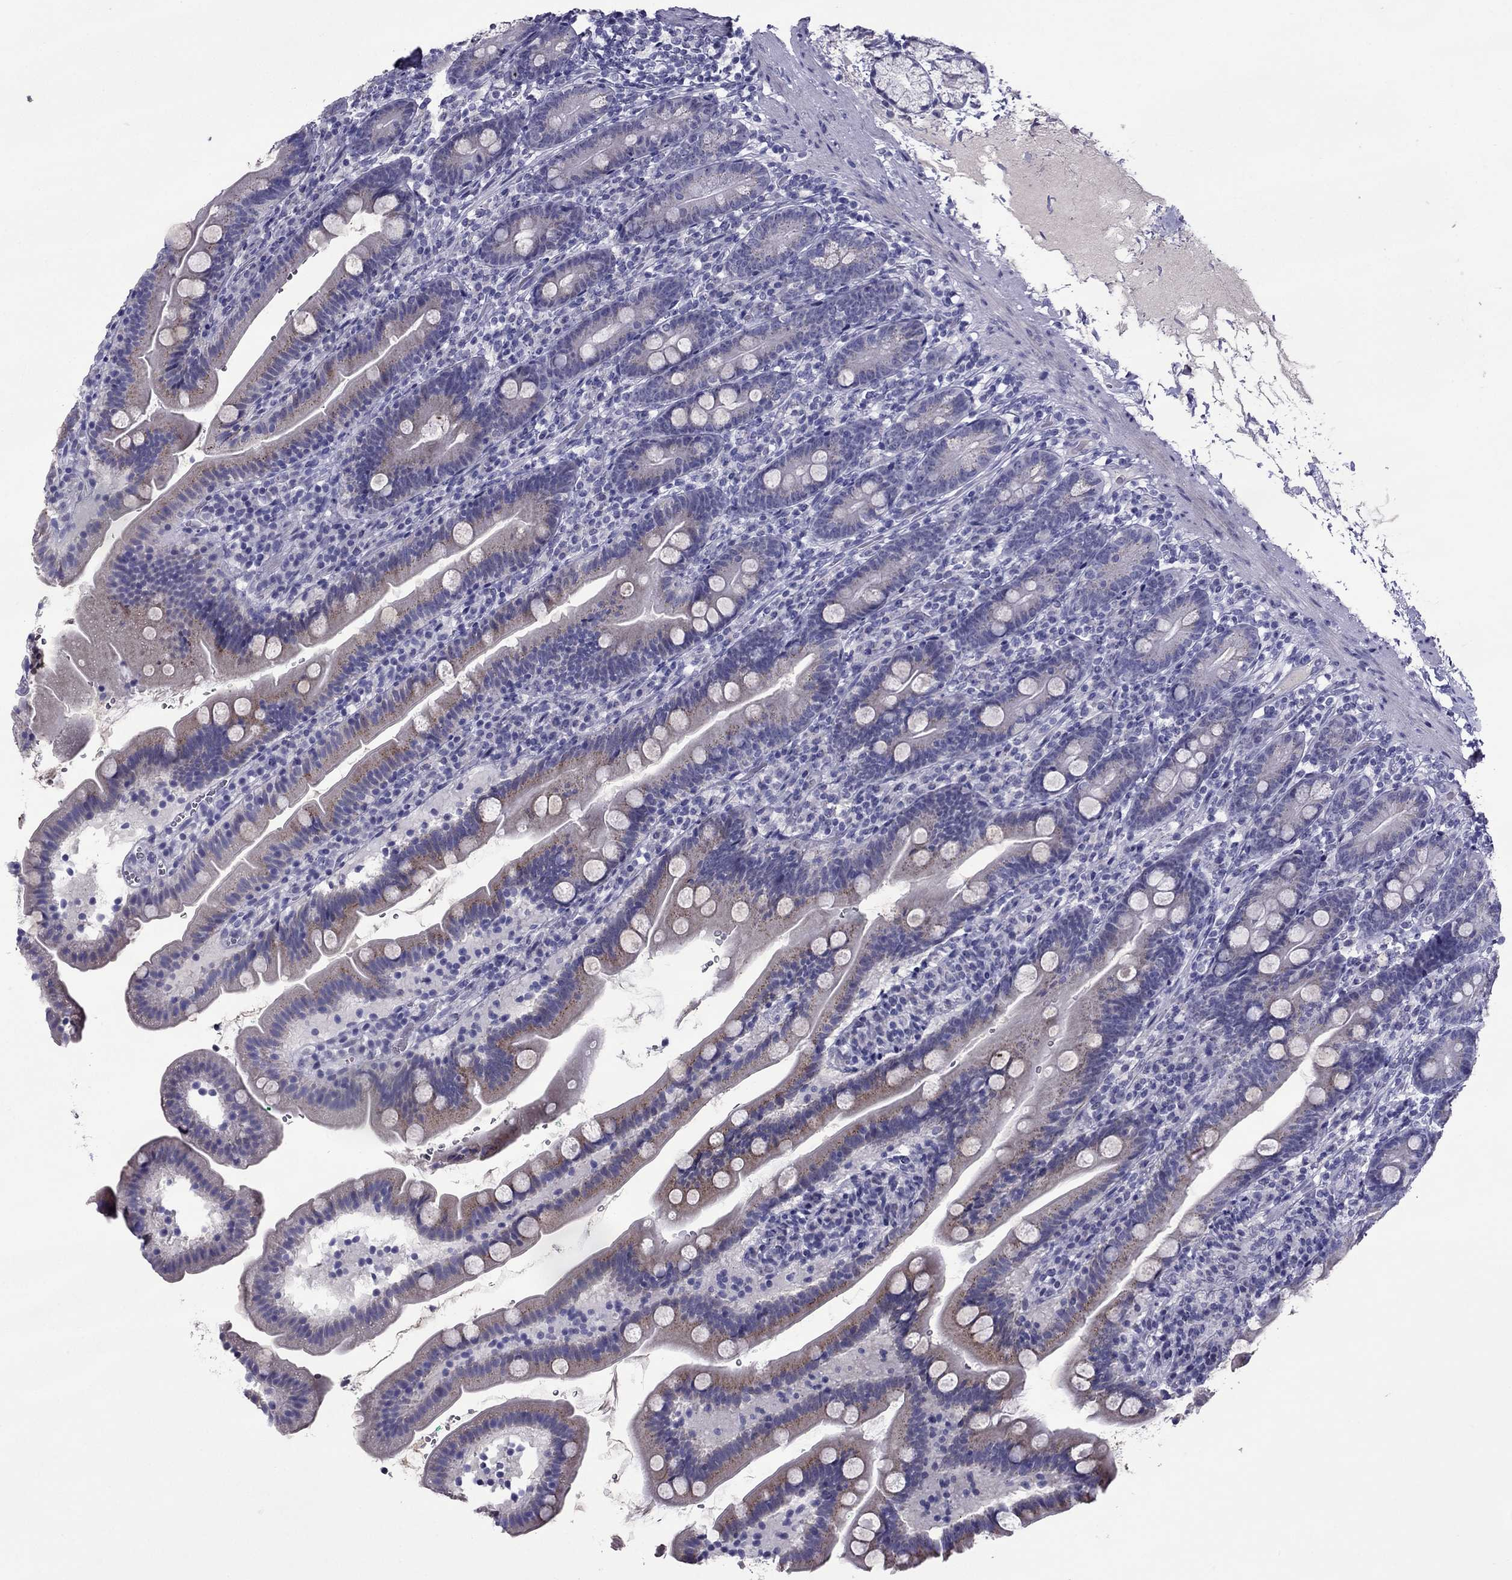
{"staining": {"intensity": "weak", "quantity": "25%-75%", "location": "cytoplasmic/membranous"}, "tissue": "duodenum", "cell_type": "Glandular cells", "image_type": "normal", "snomed": [{"axis": "morphology", "description": "Normal tissue, NOS"}, {"axis": "topography", "description": "Duodenum"}], "caption": "Weak cytoplasmic/membranous expression is identified in approximately 25%-75% of glandular cells in normal duodenum. The staining is performed using DAB (3,3'-diaminobenzidine) brown chromogen to label protein expression. The nuclei are counter-stained blue using hematoxylin.", "gene": "MYBPH", "patient": {"sex": "female", "age": 67}}